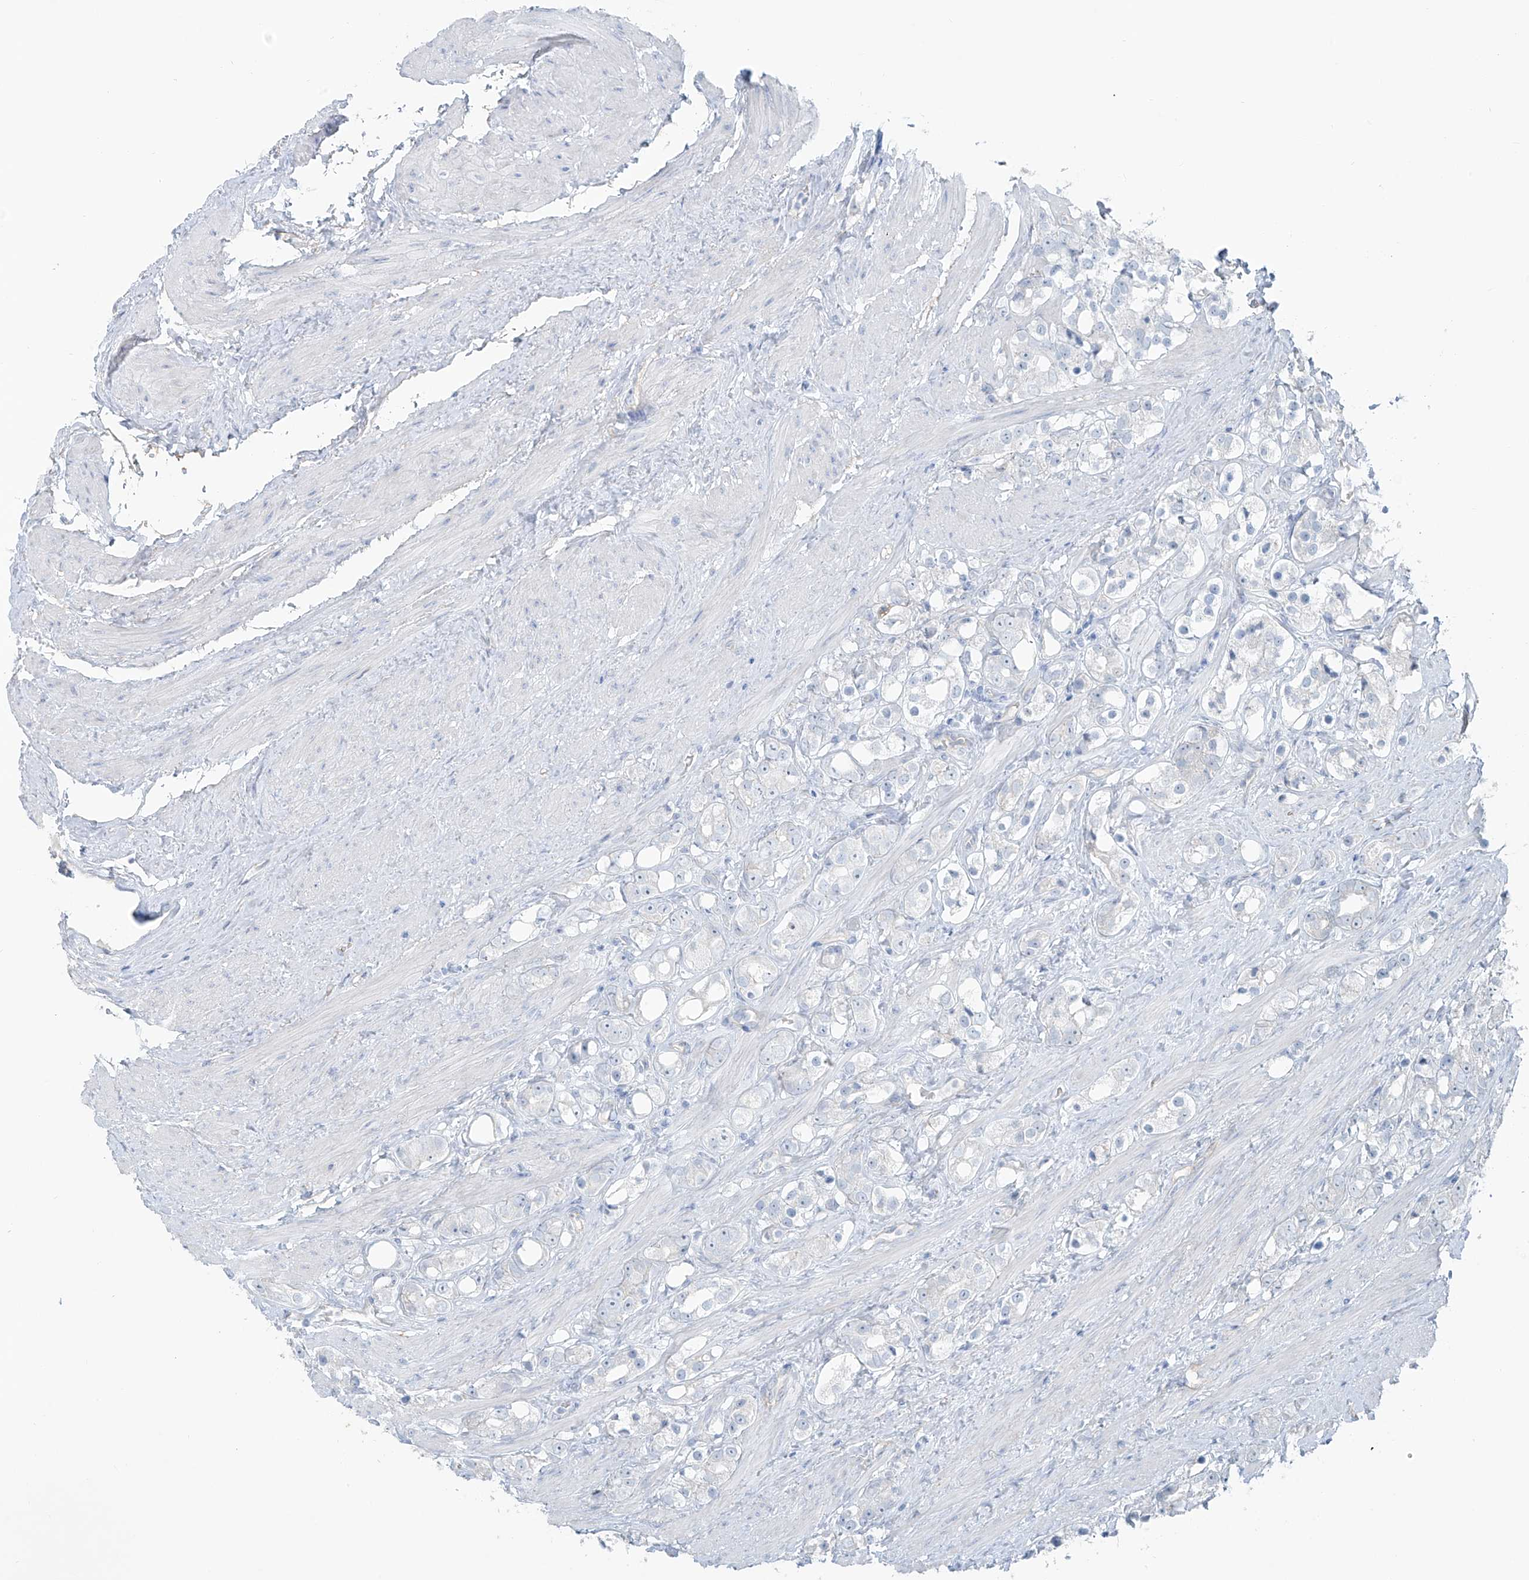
{"staining": {"intensity": "negative", "quantity": "none", "location": "none"}, "tissue": "prostate cancer", "cell_type": "Tumor cells", "image_type": "cancer", "snomed": [{"axis": "morphology", "description": "Adenocarcinoma, NOS"}, {"axis": "topography", "description": "Prostate"}], "caption": "IHC photomicrograph of neoplastic tissue: human prostate cancer (adenocarcinoma) stained with DAB demonstrates no significant protein positivity in tumor cells.", "gene": "TUBE1", "patient": {"sex": "male", "age": 79}}